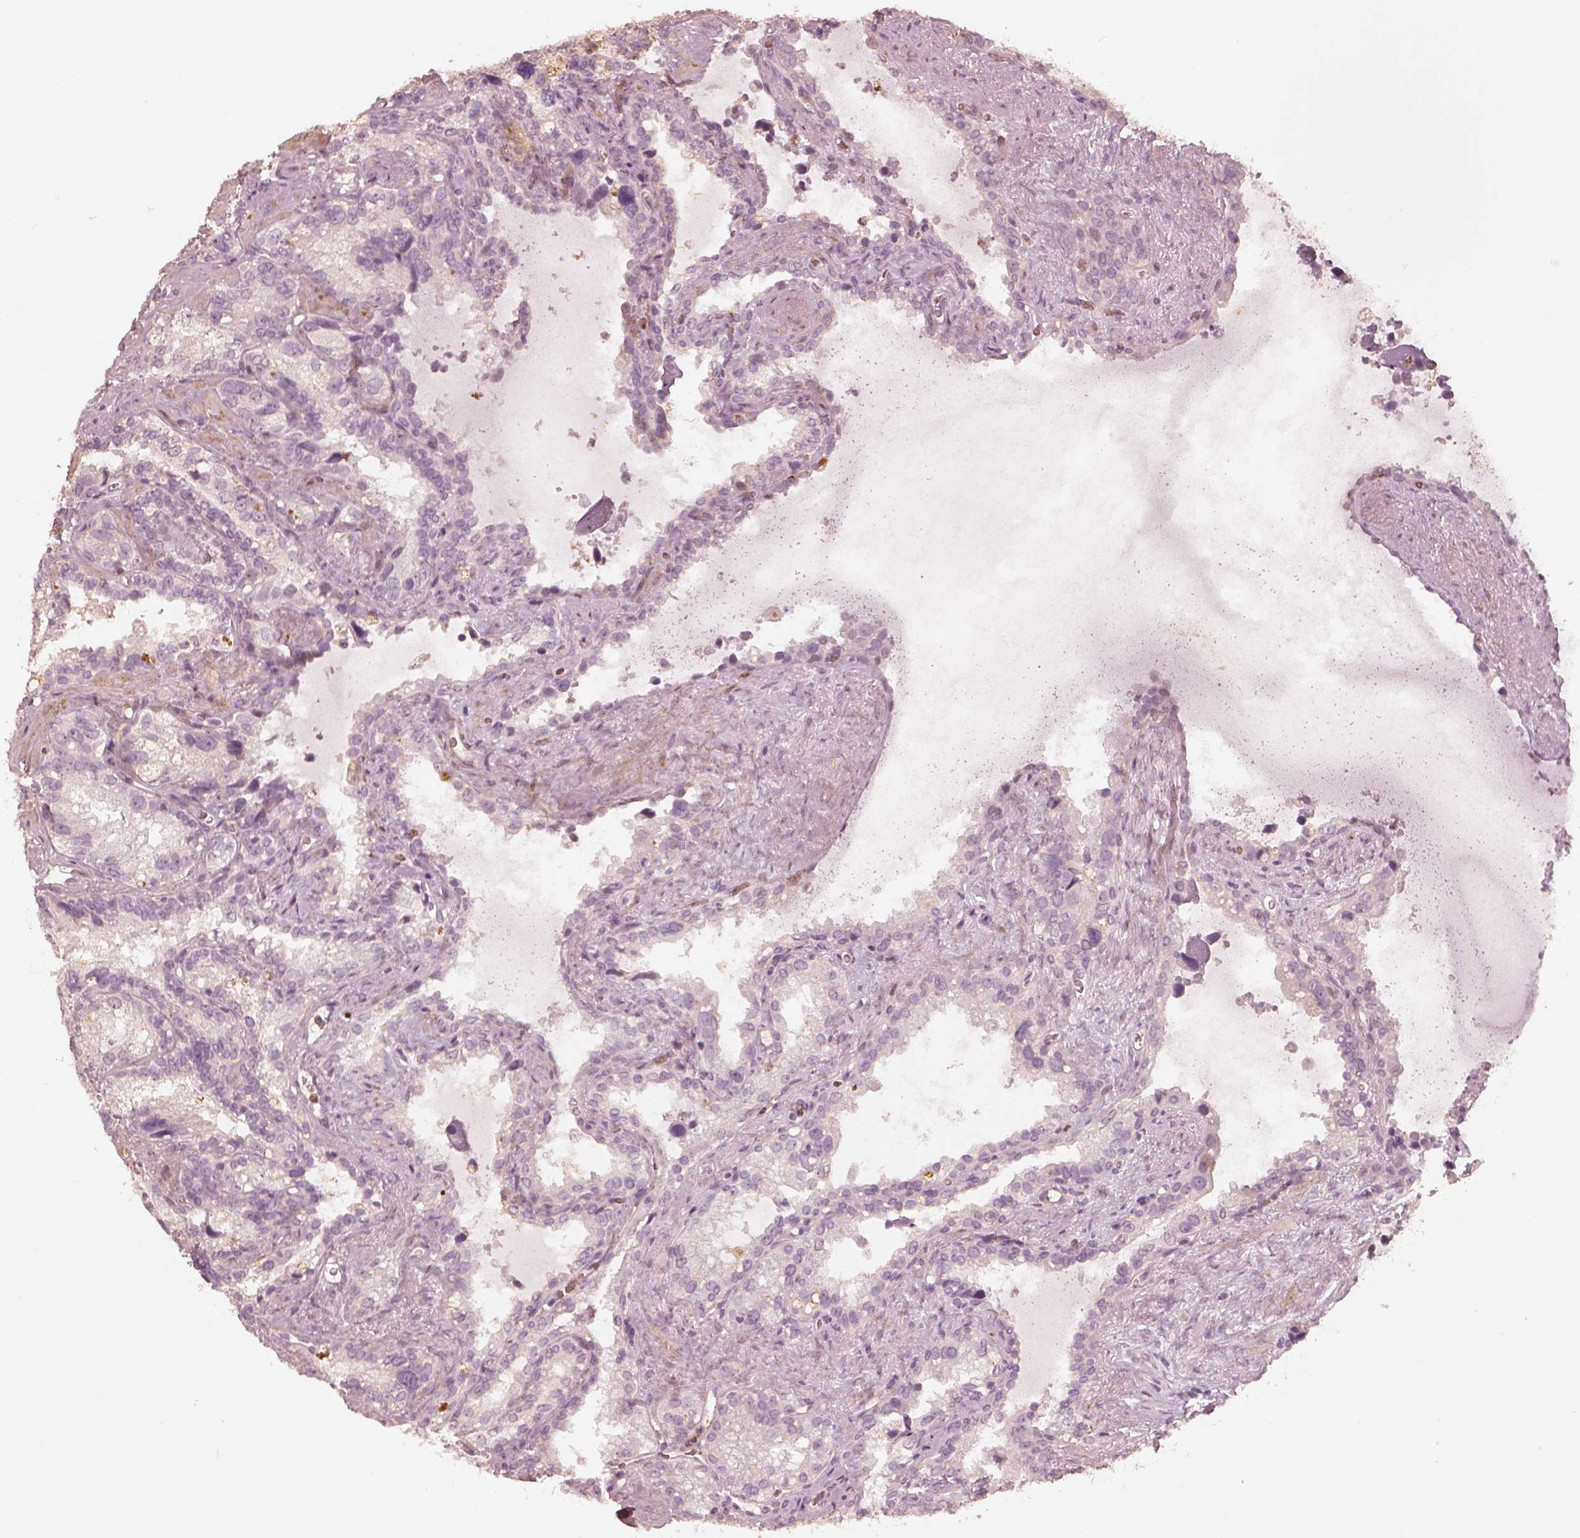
{"staining": {"intensity": "negative", "quantity": "none", "location": "none"}, "tissue": "seminal vesicle", "cell_type": "Glandular cells", "image_type": "normal", "snomed": [{"axis": "morphology", "description": "Normal tissue, NOS"}, {"axis": "topography", "description": "Seminal veicle"}], "caption": "Glandular cells show no significant protein staining in benign seminal vesicle.", "gene": "MADCAM1", "patient": {"sex": "male", "age": 71}}